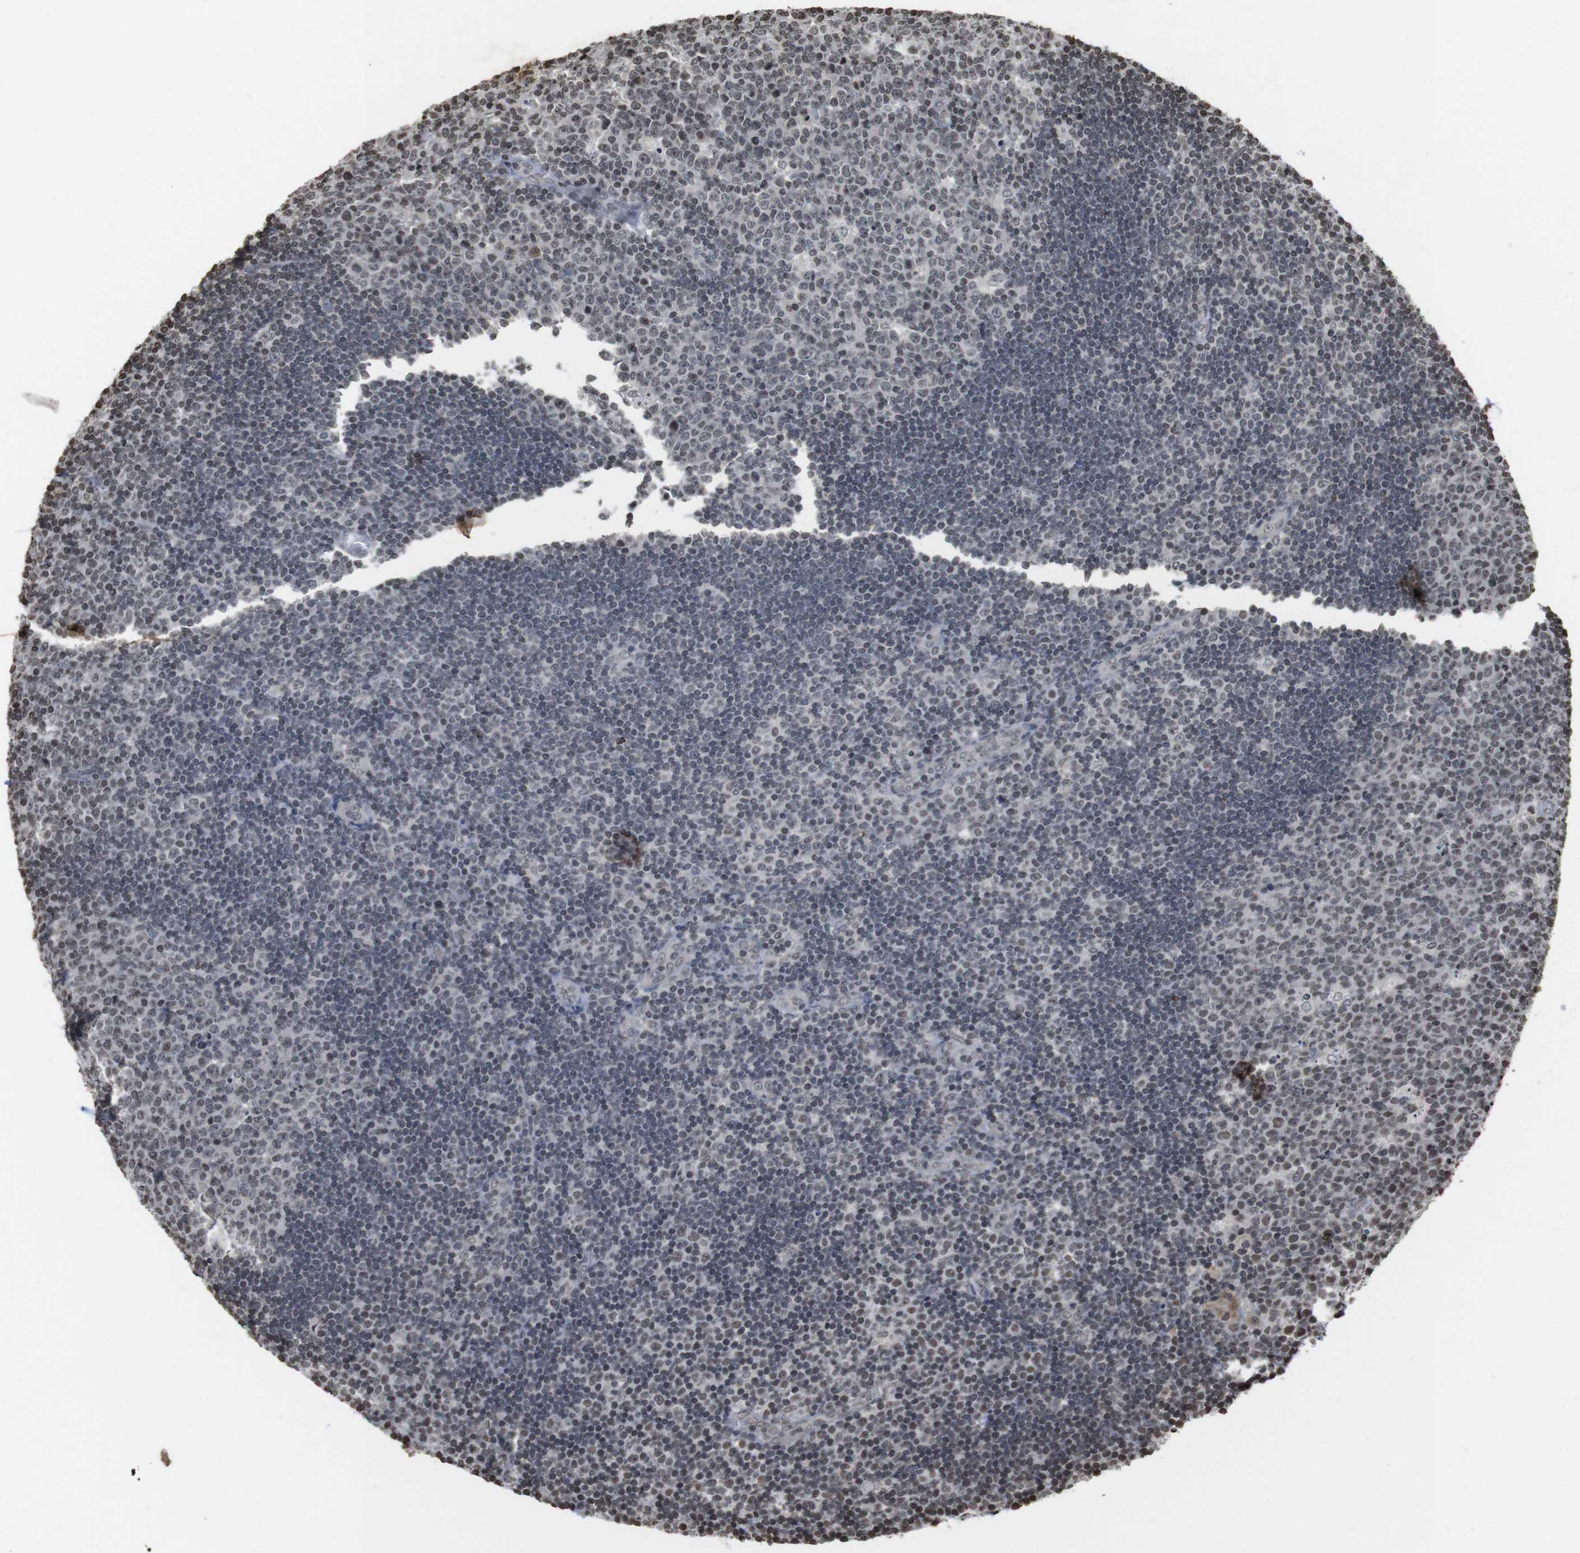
{"staining": {"intensity": "weak", "quantity": "<25%", "location": "nuclear"}, "tissue": "lymph node", "cell_type": "Germinal center cells", "image_type": "normal", "snomed": [{"axis": "morphology", "description": "Normal tissue, NOS"}, {"axis": "topography", "description": "Lymph node"}, {"axis": "topography", "description": "Salivary gland"}], "caption": "Germinal center cells show no significant expression in unremarkable lymph node. (DAB immunohistochemistry (IHC) with hematoxylin counter stain).", "gene": "FOXA3", "patient": {"sex": "male", "age": 8}}